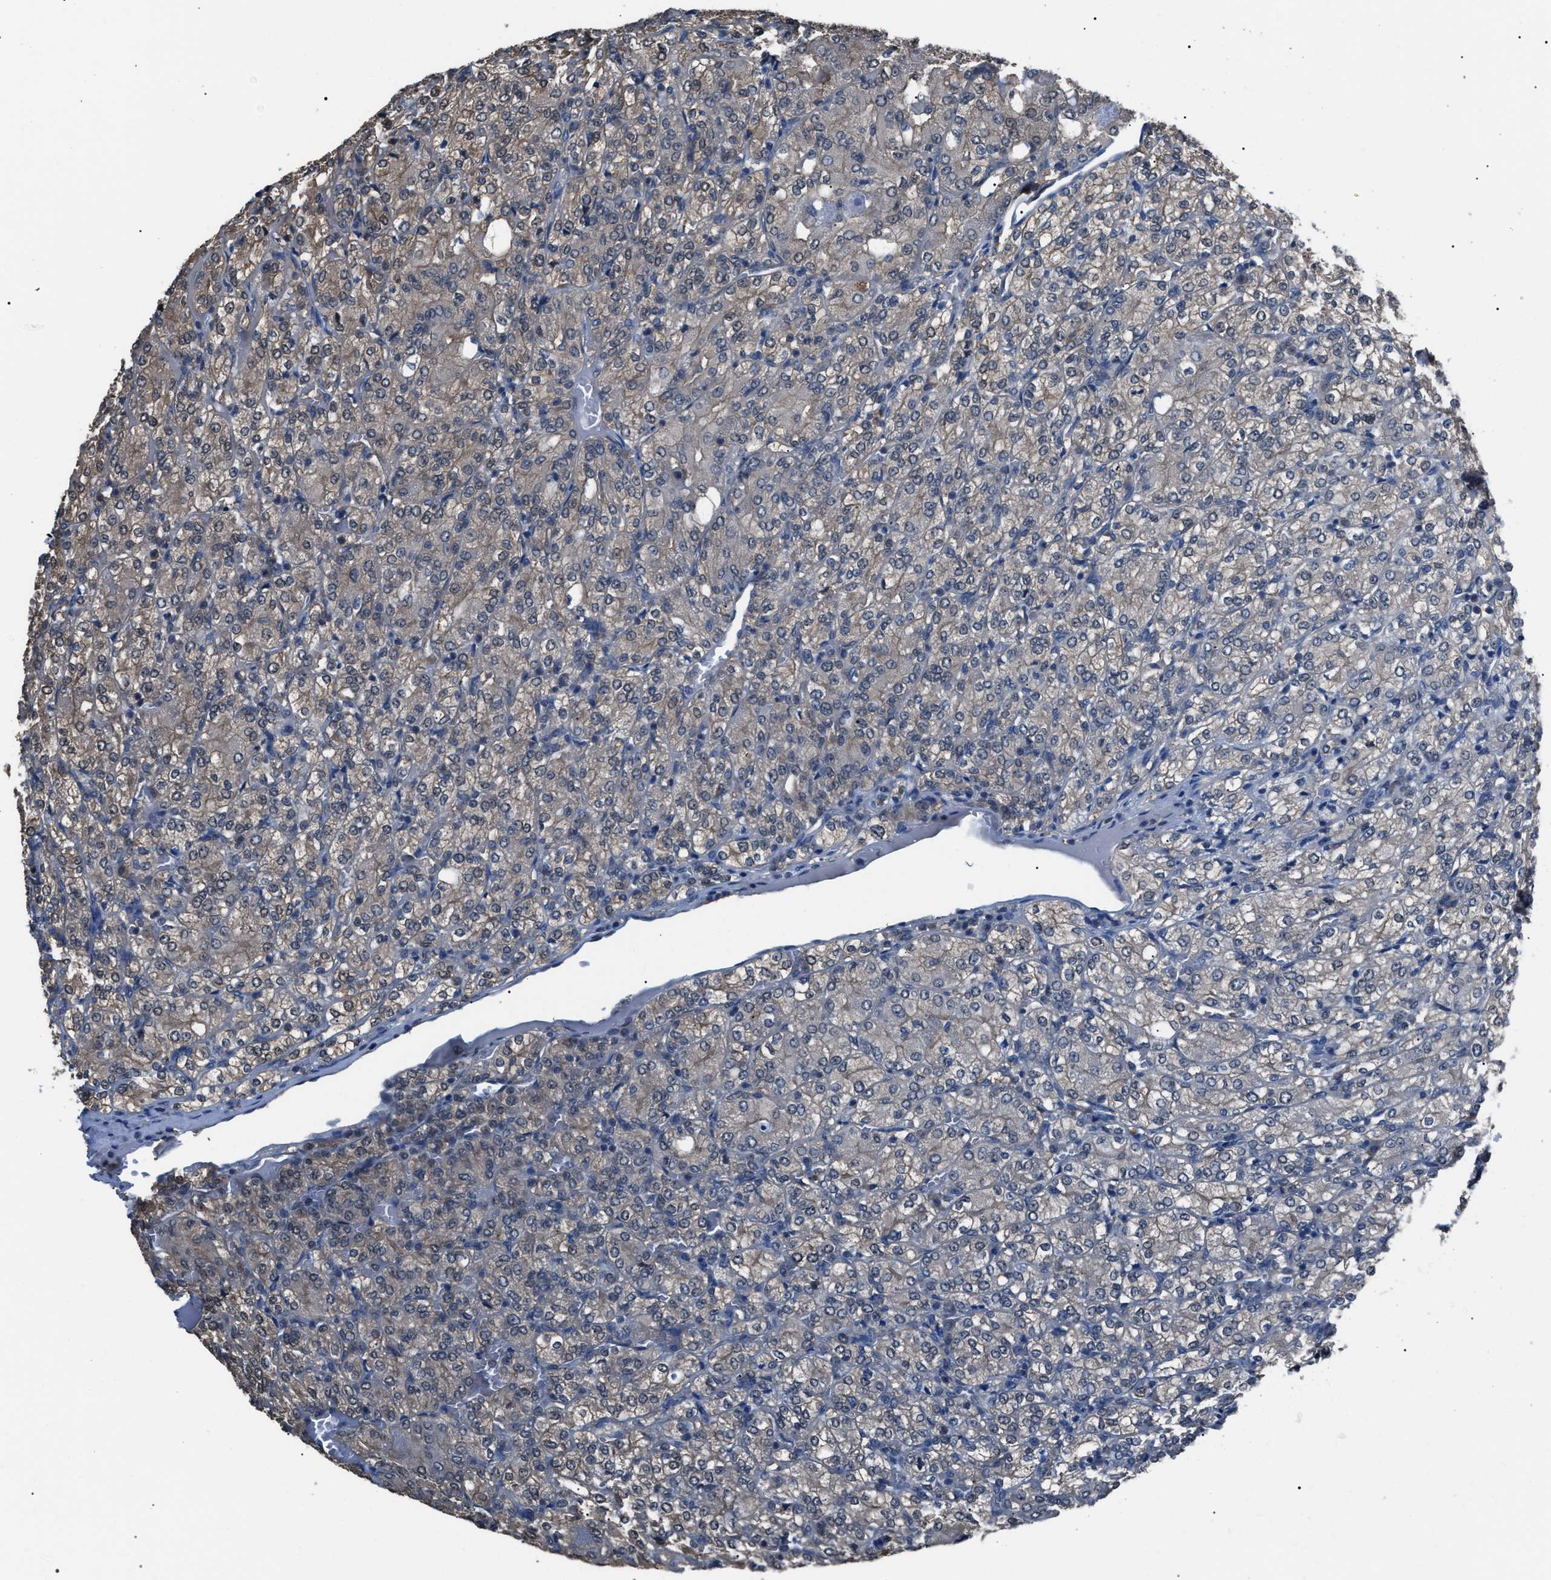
{"staining": {"intensity": "weak", "quantity": "<25%", "location": "cytoplasmic/membranous"}, "tissue": "renal cancer", "cell_type": "Tumor cells", "image_type": "cancer", "snomed": [{"axis": "morphology", "description": "Adenocarcinoma, NOS"}, {"axis": "topography", "description": "Kidney"}], "caption": "There is no significant staining in tumor cells of renal cancer.", "gene": "PDCD5", "patient": {"sex": "male", "age": 77}}